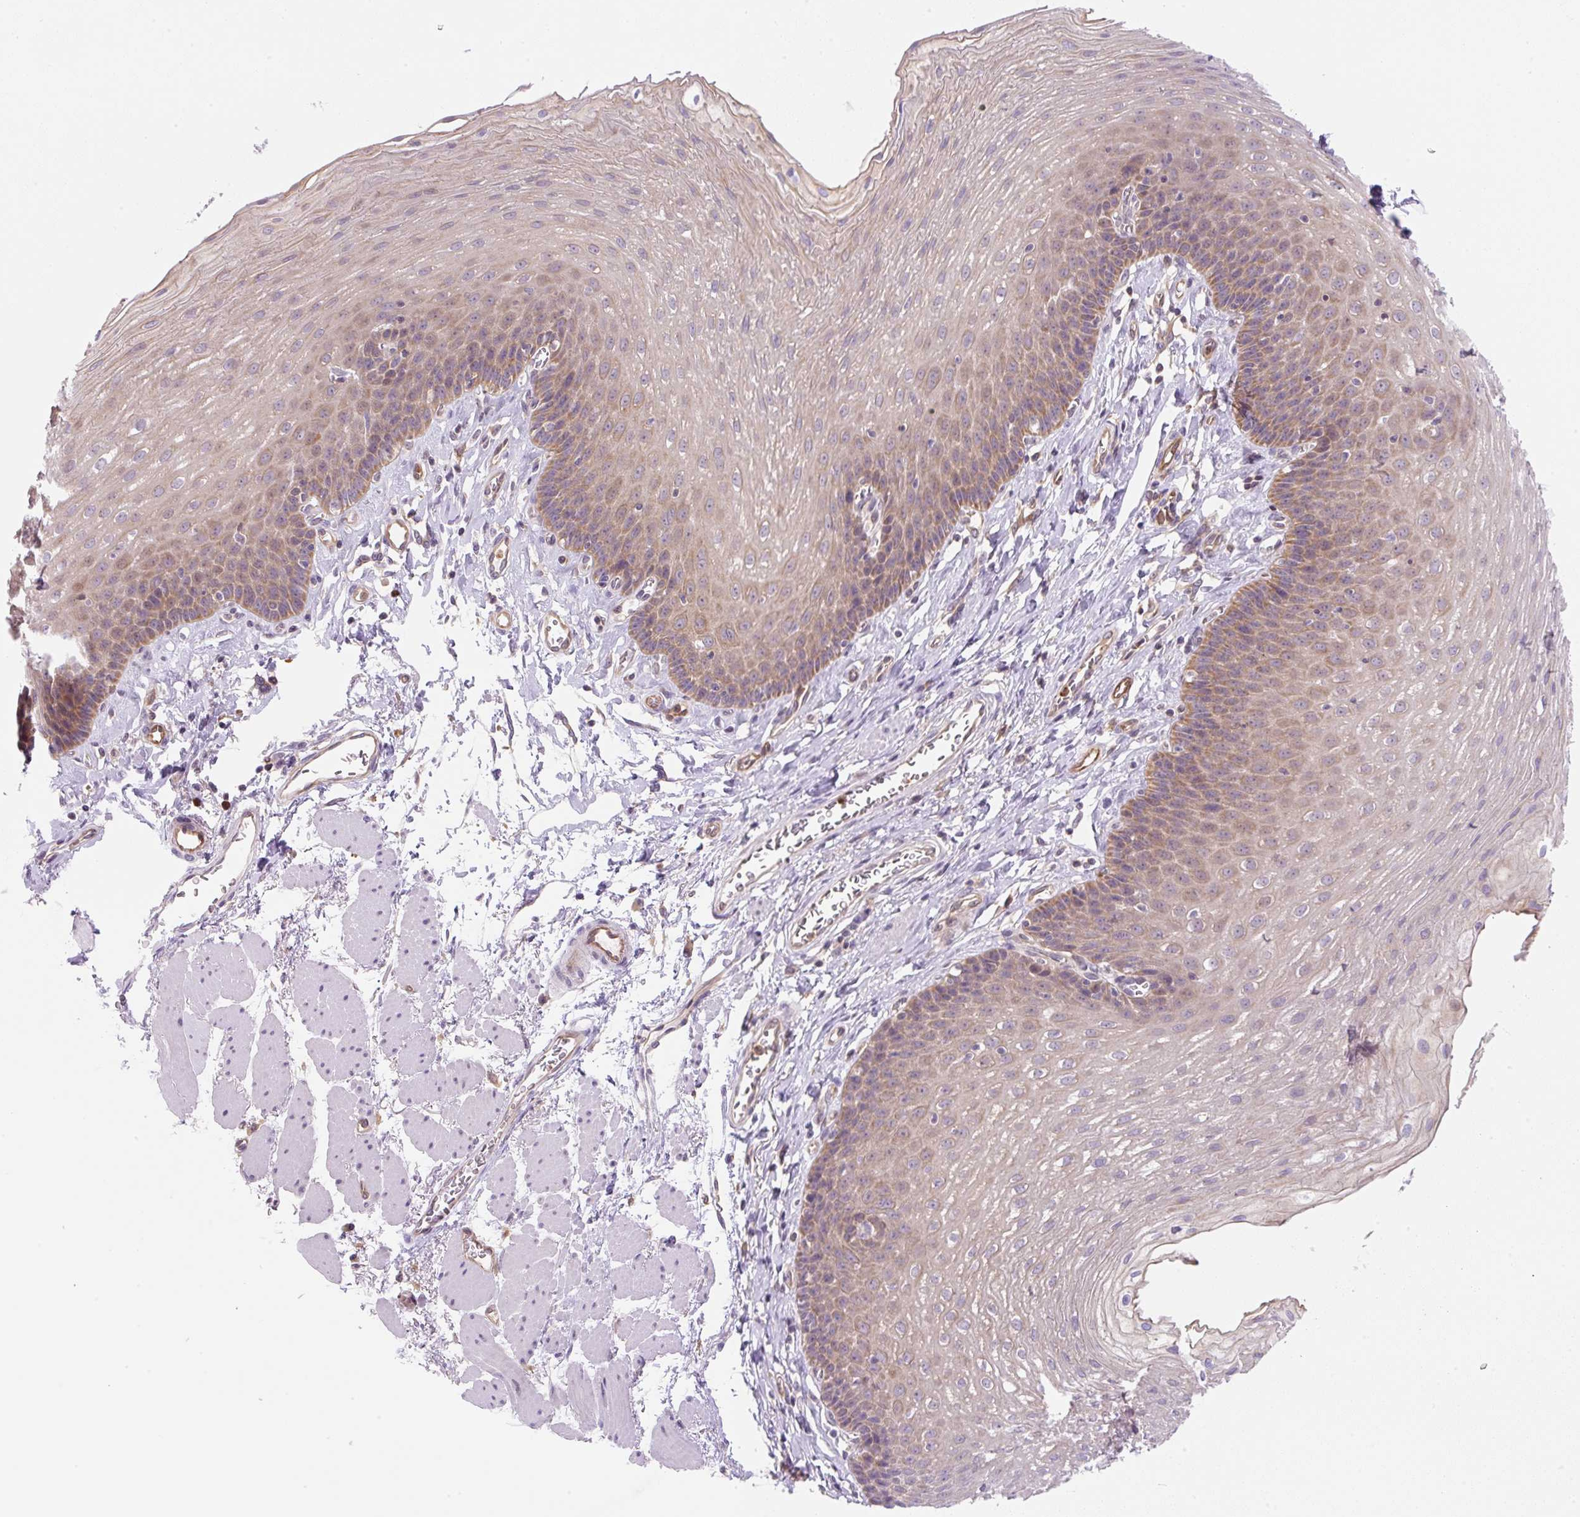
{"staining": {"intensity": "moderate", "quantity": "25%-75%", "location": "cytoplasmic/membranous"}, "tissue": "esophagus", "cell_type": "Squamous epithelial cells", "image_type": "normal", "snomed": [{"axis": "morphology", "description": "Normal tissue, NOS"}, {"axis": "topography", "description": "Esophagus"}], "caption": "Human esophagus stained with a brown dye reveals moderate cytoplasmic/membranous positive expression in about 25%-75% of squamous epithelial cells.", "gene": "OMA1", "patient": {"sex": "female", "age": 81}}